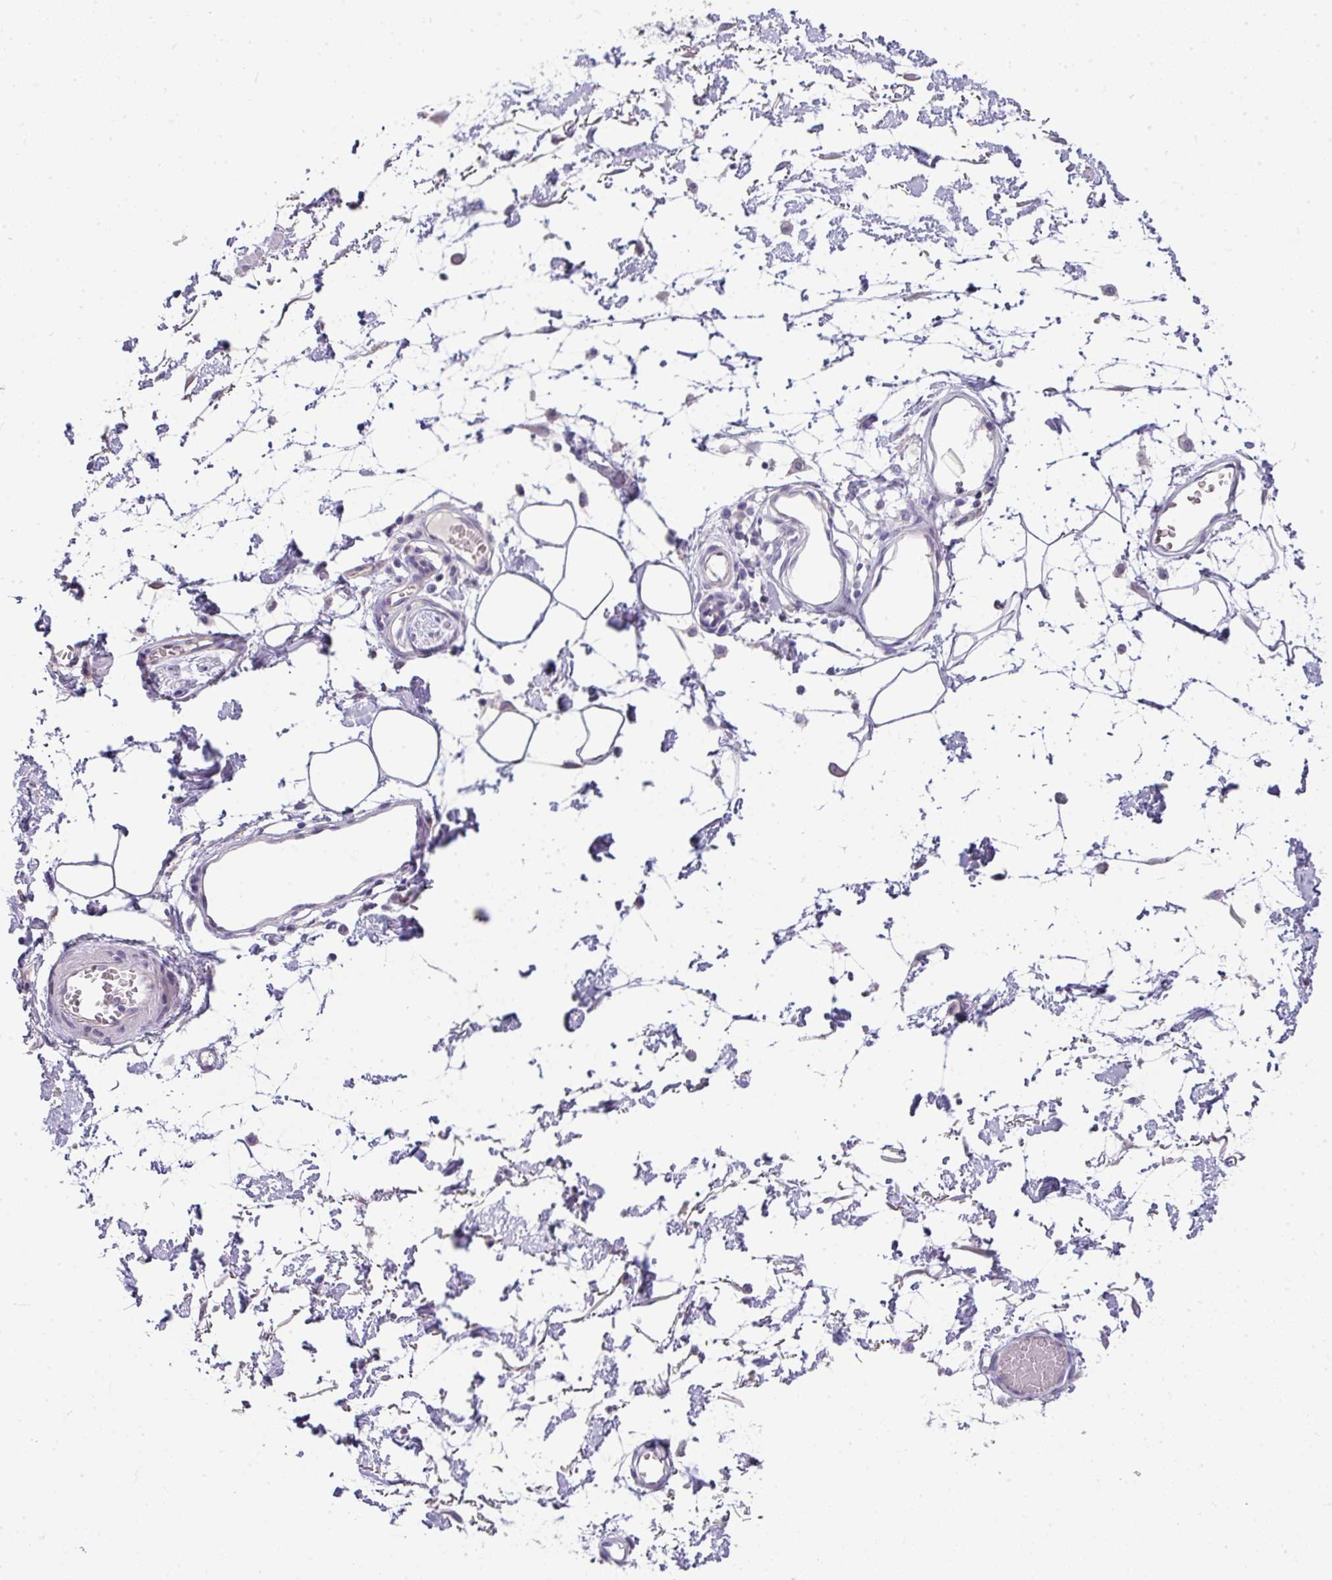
{"staining": {"intensity": "negative", "quantity": "none", "location": "none"}, "tissue": "adipose tissue", "cell_type": "Adipocytes", "image_type": "normal", "snomed": [{"axis": "morphology", "description": "Normal tissue, NOS"}, {"axis": "topography", "description": "Vulva"}, {"axis": "topography", "description": "Peripheral nerve tissue"}], "caption": "Immunohistochemistry photomicrograph of normal adipose tissue: adipose tissue stained with DAB (3,3'-diaminobenzidine) exhibits no significant protein expression in adipocytes.", "gene": "GCG", "patient": {"sex": "female", "age": 68}}